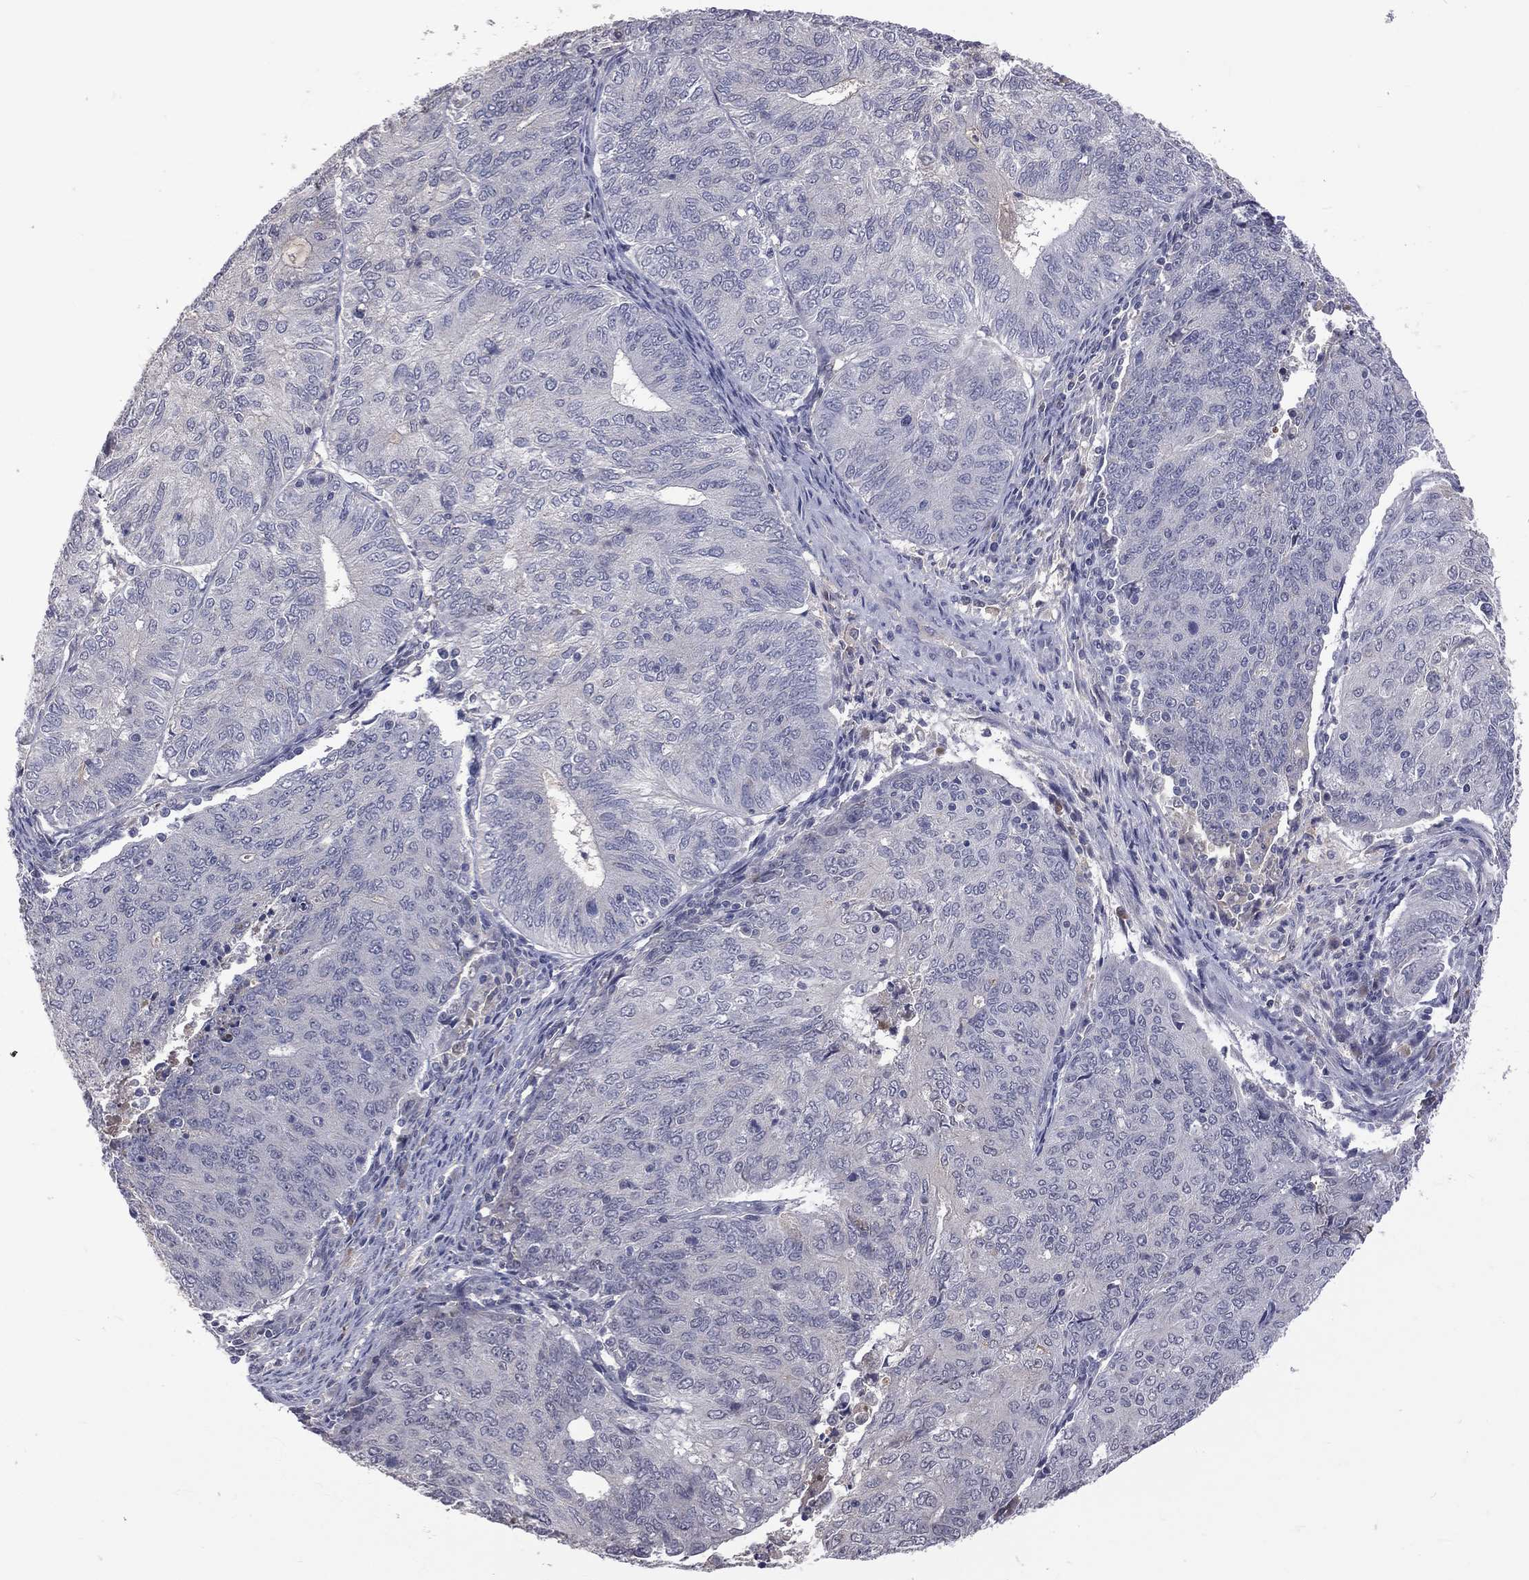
{"staining": {"intensity": "negative", "quantity": "none", "location": "none"}, "tissue": "endometrial cancer", "cell_type": "Tumor cells", "image_type": "cancer", "snomed": [{"axis": "morphology", "description": "Adenocarcinoma, NOS"}, {"axis": "topography", "description": "Endometrium"}], "caption": "DAB immunohistochemical staining of adenocarcinoma (endometrial) reveals no significant staining in tumor cells.", "gene": "DSG4", "patient": {"sex": "female", "age": 82}}